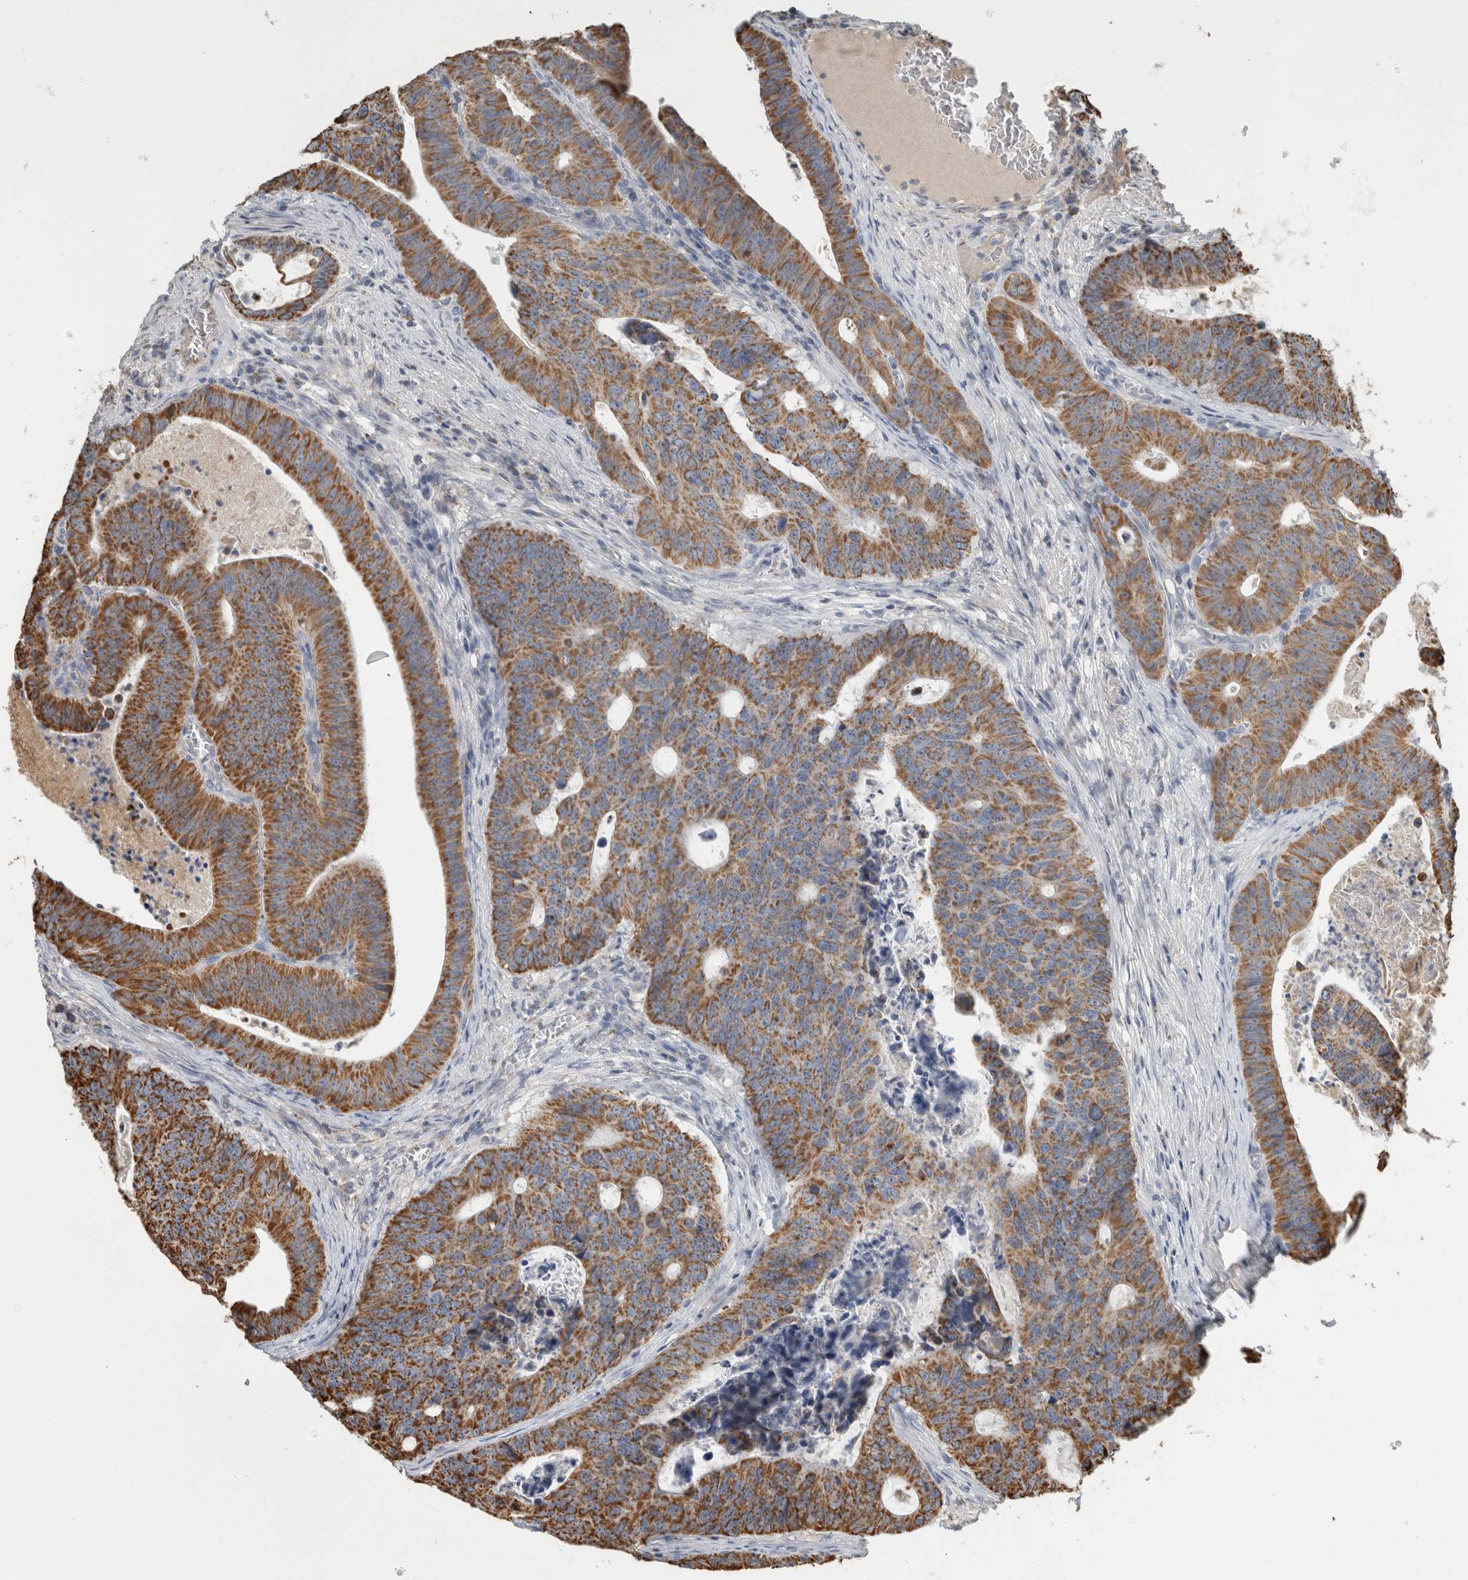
{"staining": {"intensity": "strong", "quantity": ">75%", "location": "cytoplasmic/membranous"}, "tissue": "colorectal cancer", "cell_type": "Tumor cells", "image_type": "cancer", "snomed": [{"axis": "morphology", "description": "Adenocarcinoma, NOS"}, {"axis": "topography", "description": "Colon"}], "caption": "Colorectal cancer (adenocarcinoma) stained with immunohistochemistry (IHC) demonstrates strong cytoplasmic/membranous staining in approximately >75% of tumor cells.", "gene": "ST8SIA1", "patient": {"sex": "male", "age": 87}}